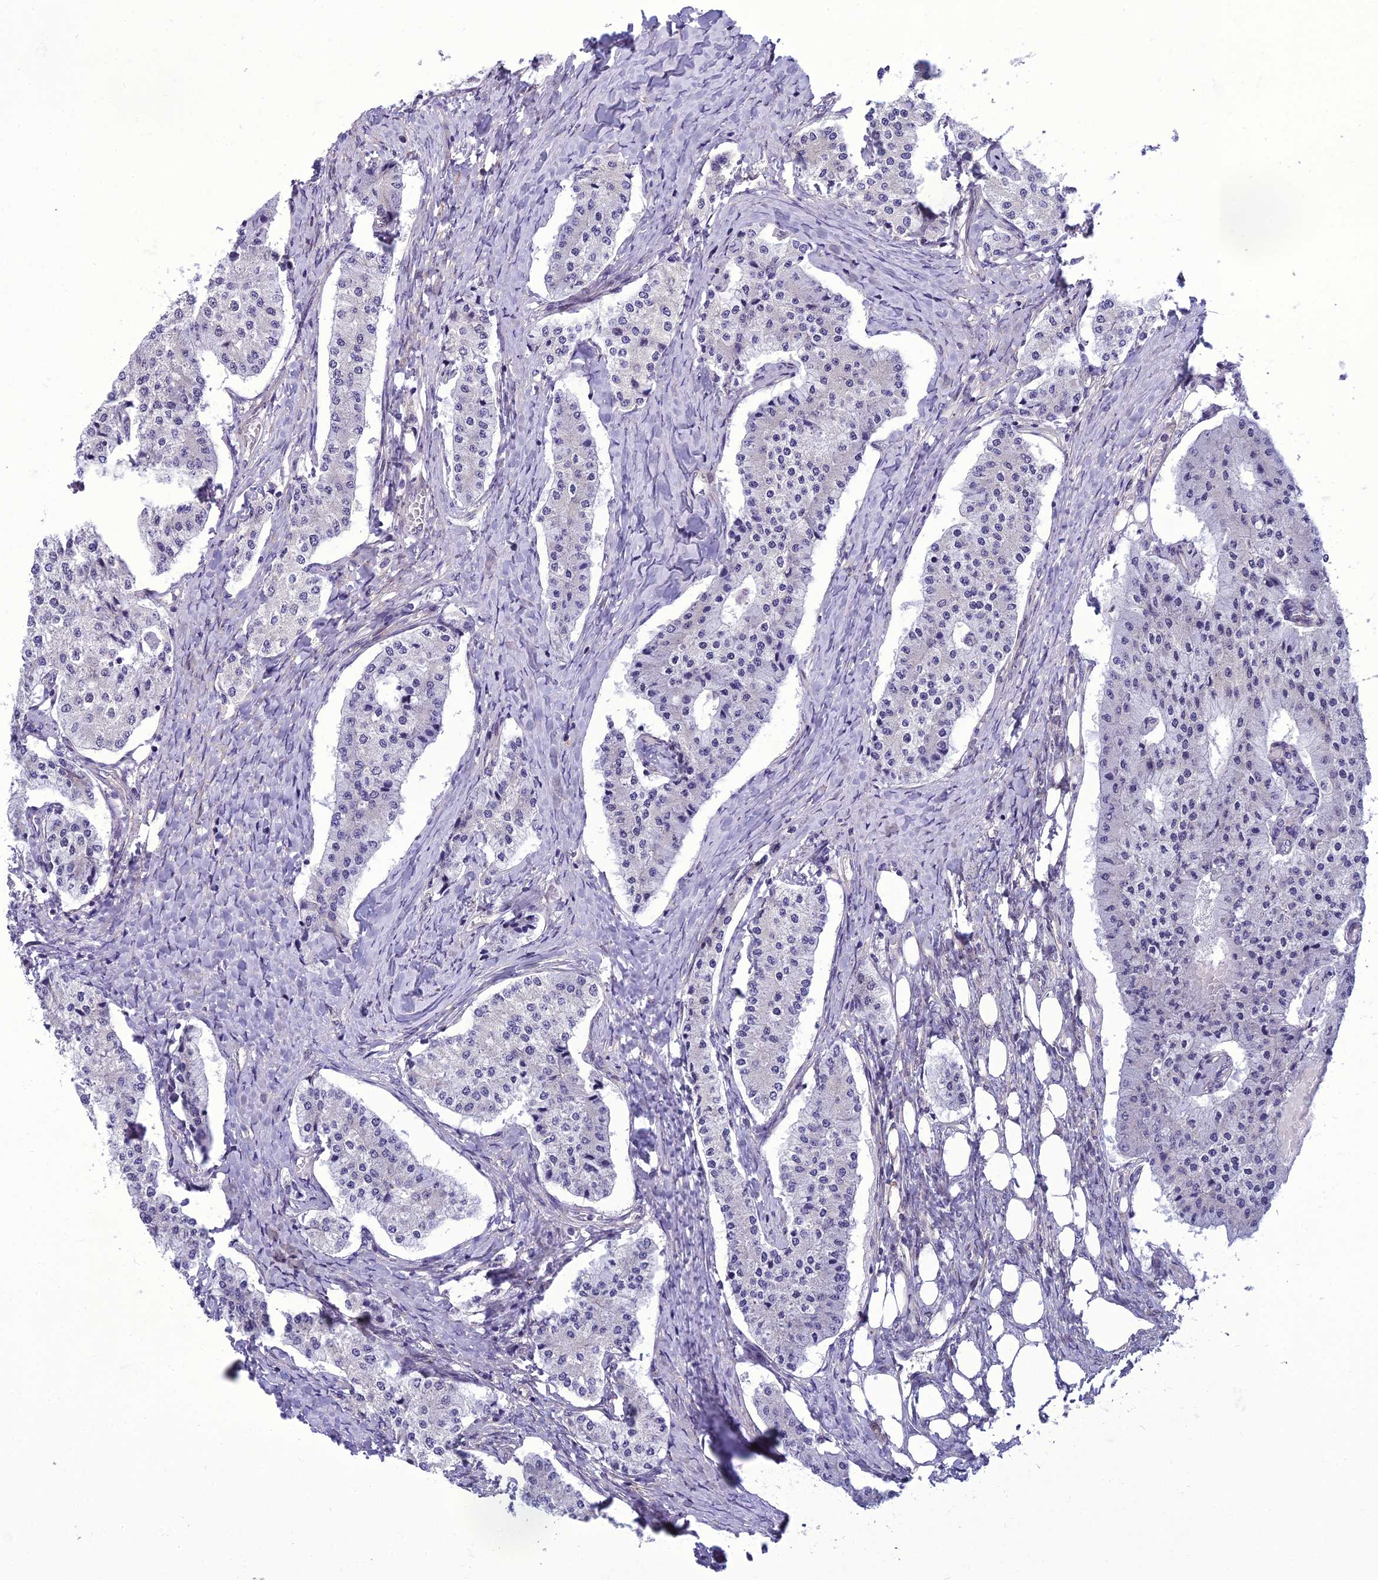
{"staining": {"intensity": "negative", "quantity": "none", "location": "none"}, "tissue": "carcinoid", "cell_type": "Tumor cells", "image_type": "cancer", "snomed": [{"axis": "morphology", "description": "Carcinoid, malignant, NOS"}, {"axis": "topography", "description": "Colon"}], "caption": "IHC of human malignant carcinoid displays no positivity in tumor cells.", "gene": "GAB4", "patient": {"sex": "female", "age": 52}}